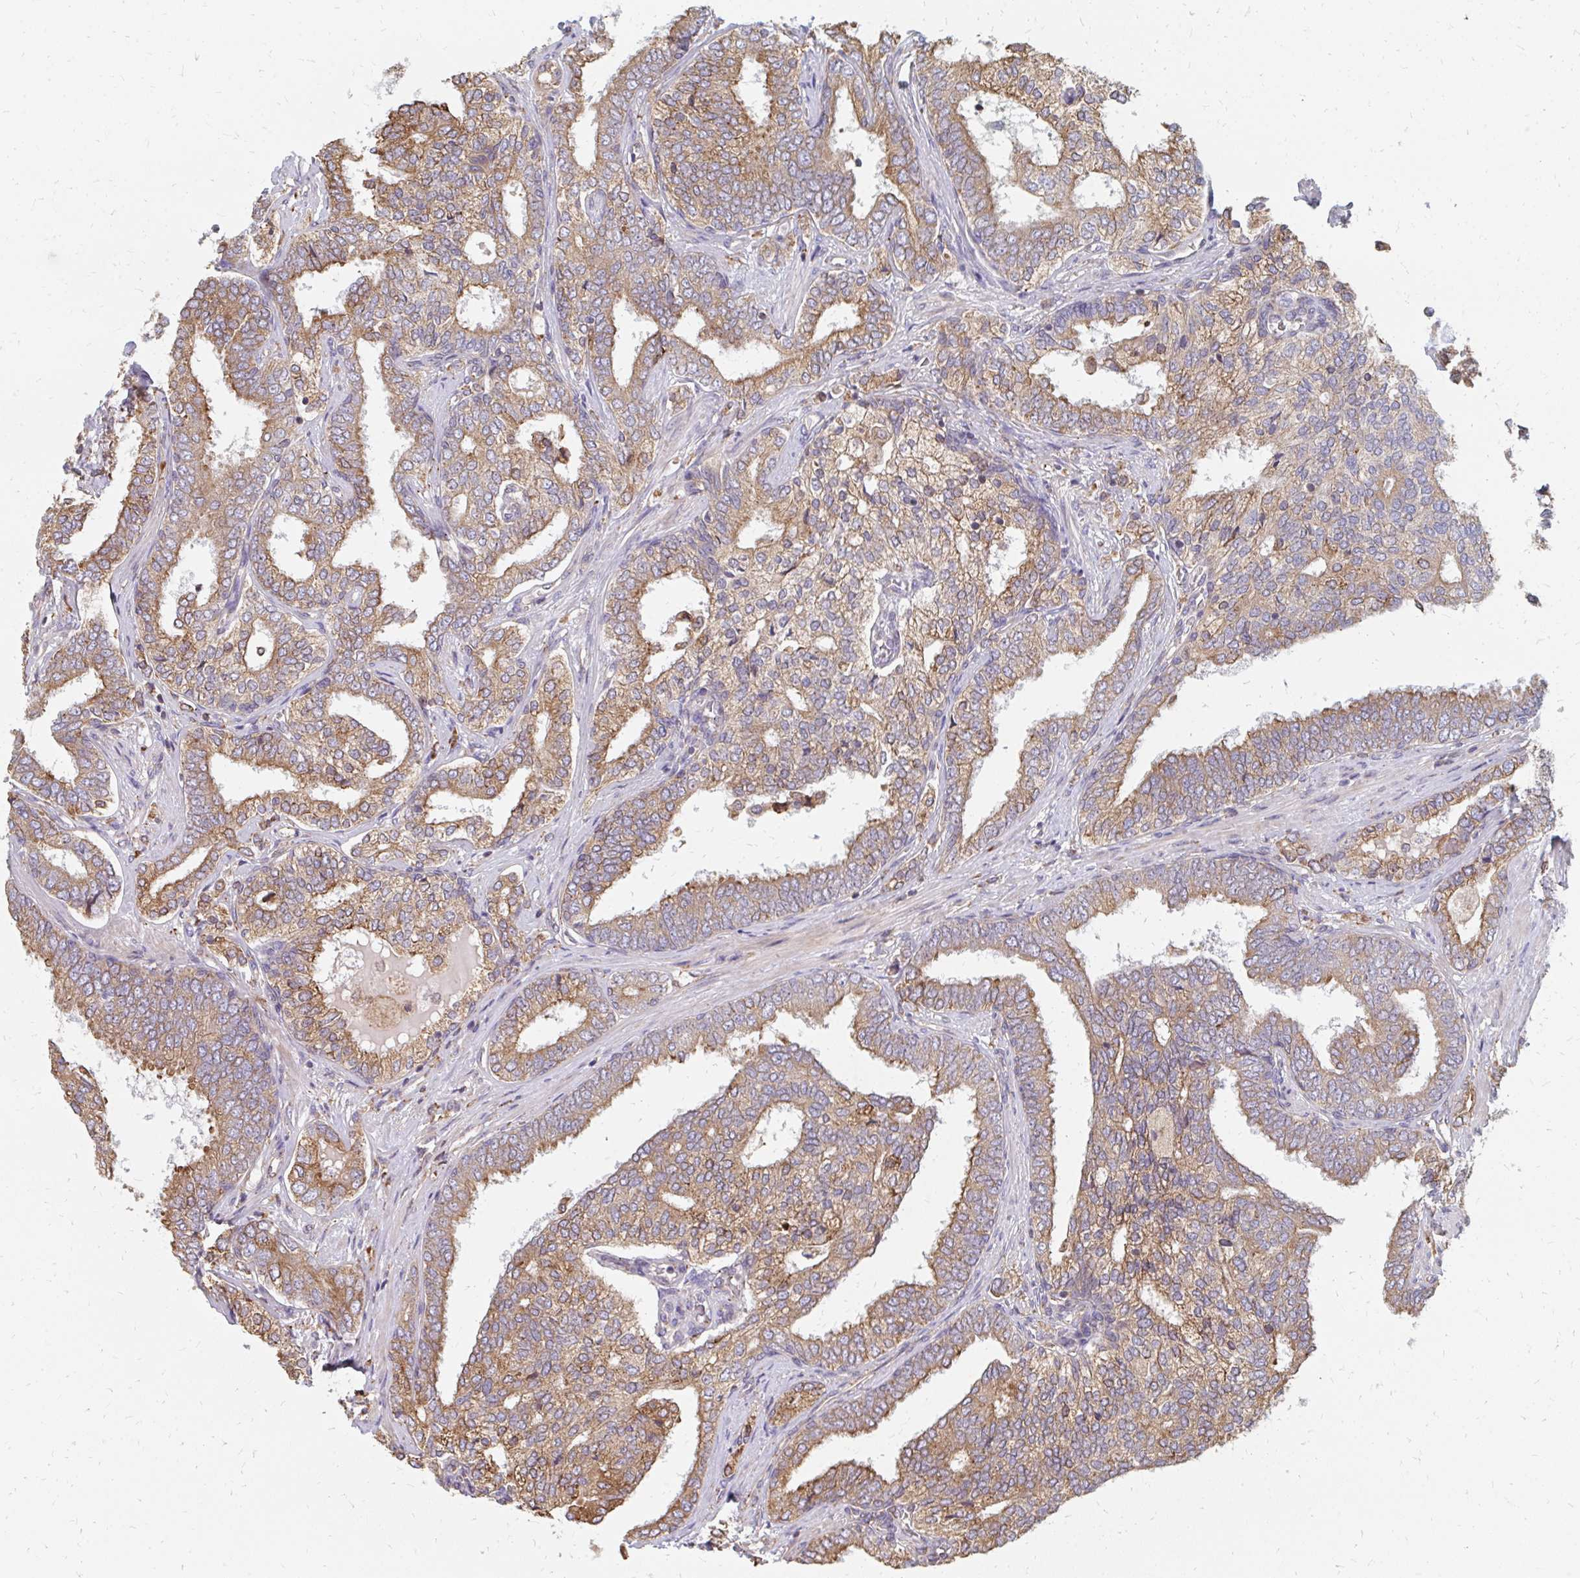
{"staining": {"intensity": "moderate", "quantity": ">75%", "location": "cytoplasmic/membranous"}, "tissue": "prostate cancer", "cell_type": "Tumor cells", "image_type": "cancer", "snomed": [{"axis": "morphology", "description": "Adenocarcinoma, High grade"}, {"axis": "topography", "description": "Prostate"}], "caption": "A micrograph of human prostate high-grade adenocarcinoma stained for a protein demonstrates moderate cytoplasmic/membranous brown staining in tumor cells.", "gene": "PPP1R13L", "patient": {"sex": "male", "age": 72}}